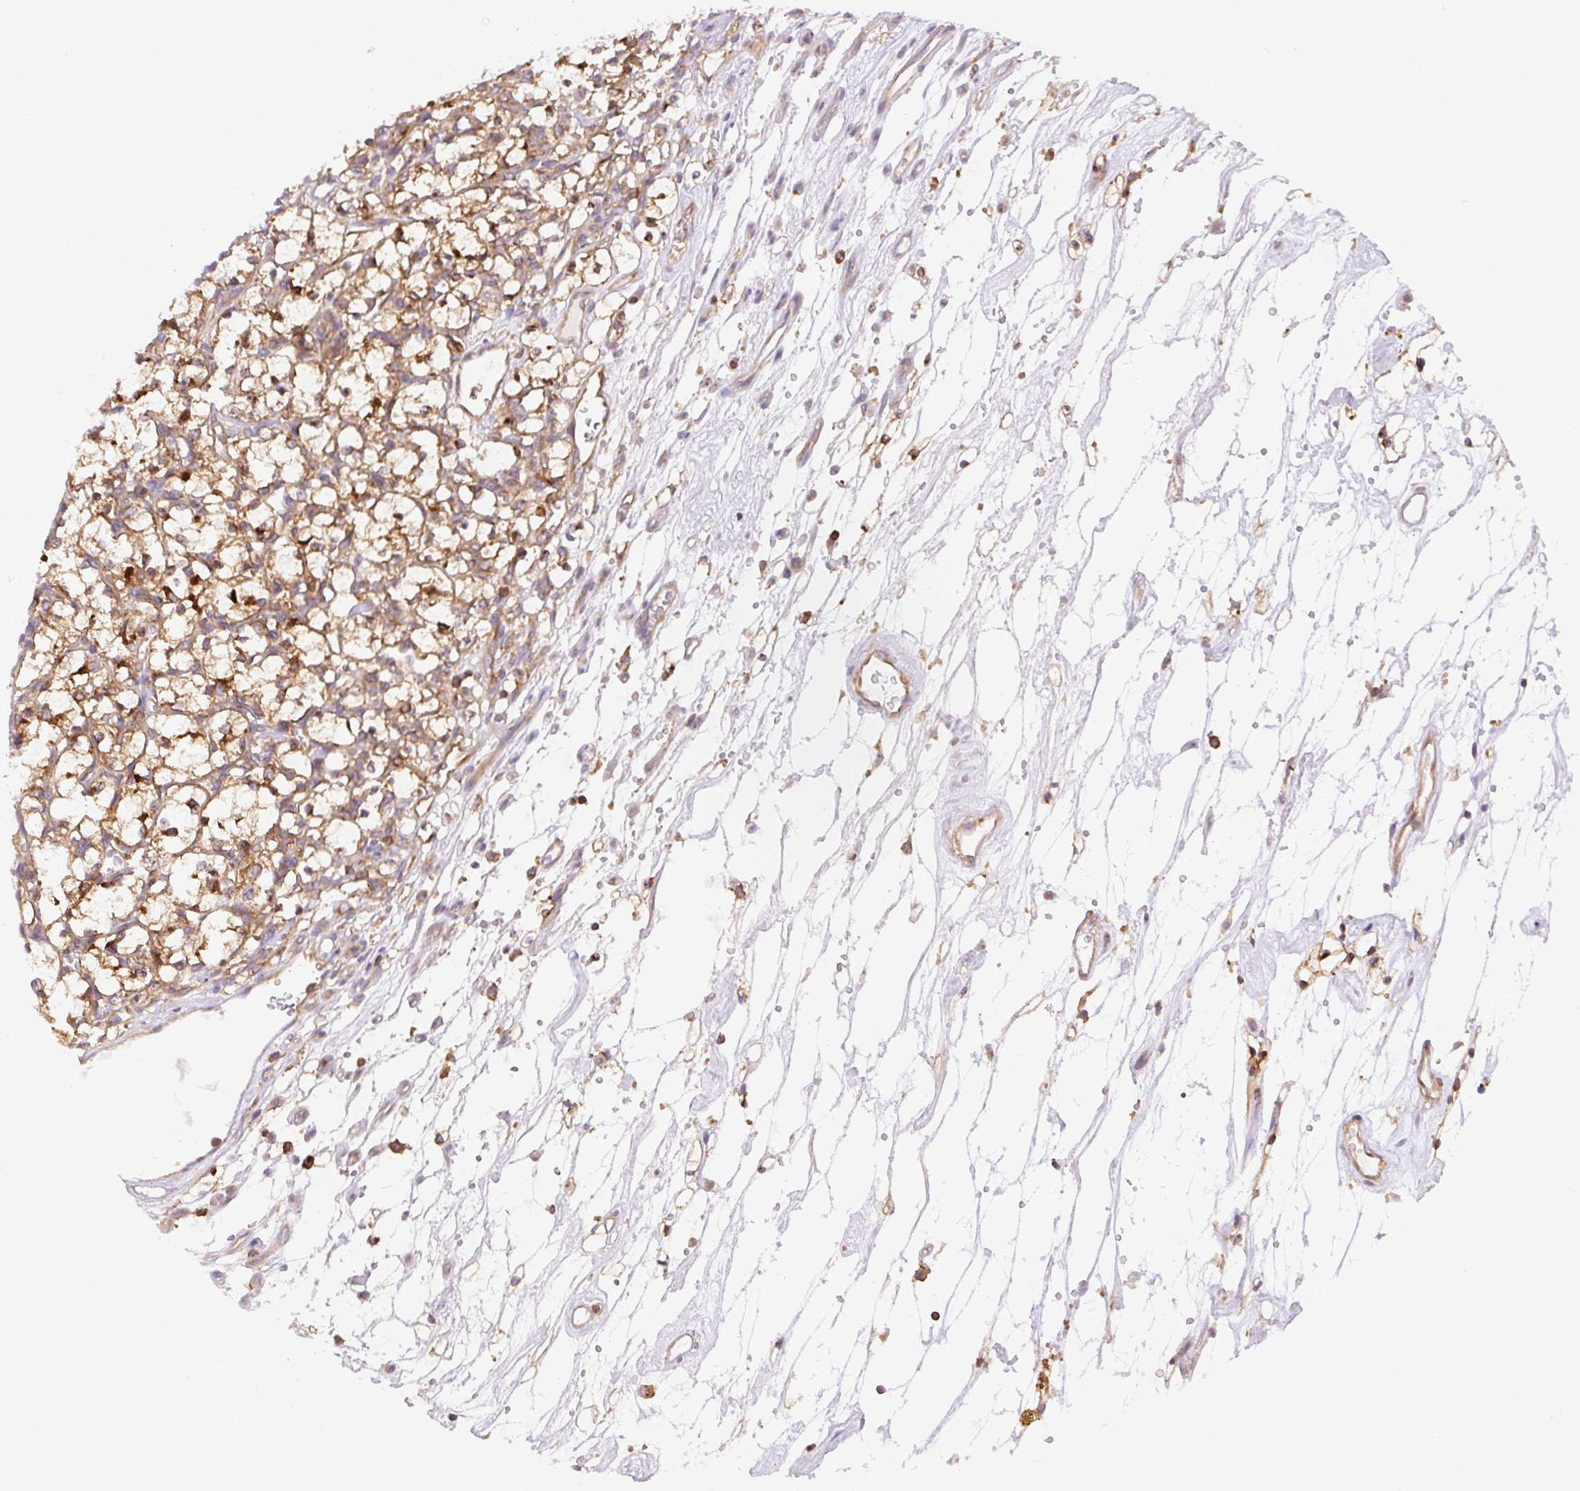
{"staining": {"intensity": "moderate", "quantity": ">75%", "location": "cytoplasmic/membranous"}, "tissue": "renal cancer", "cell_type": "Tumor cells", "image_type": "cancer", "snomed": [{"axis": "morphology", "description": "Adenocarcinoma, NOS"}, {"axis": "topography", "description": "Kidney"}], "caption": "A brown stain shows moderate cytoplasmic/membranous staining of a protein in human renal adenocarcinoma tumor cells. (Brightfield microscopy of DAB IHC at high magnification).", "gene": "DNM2", "patient": {"sex": "female", "age": 69}}